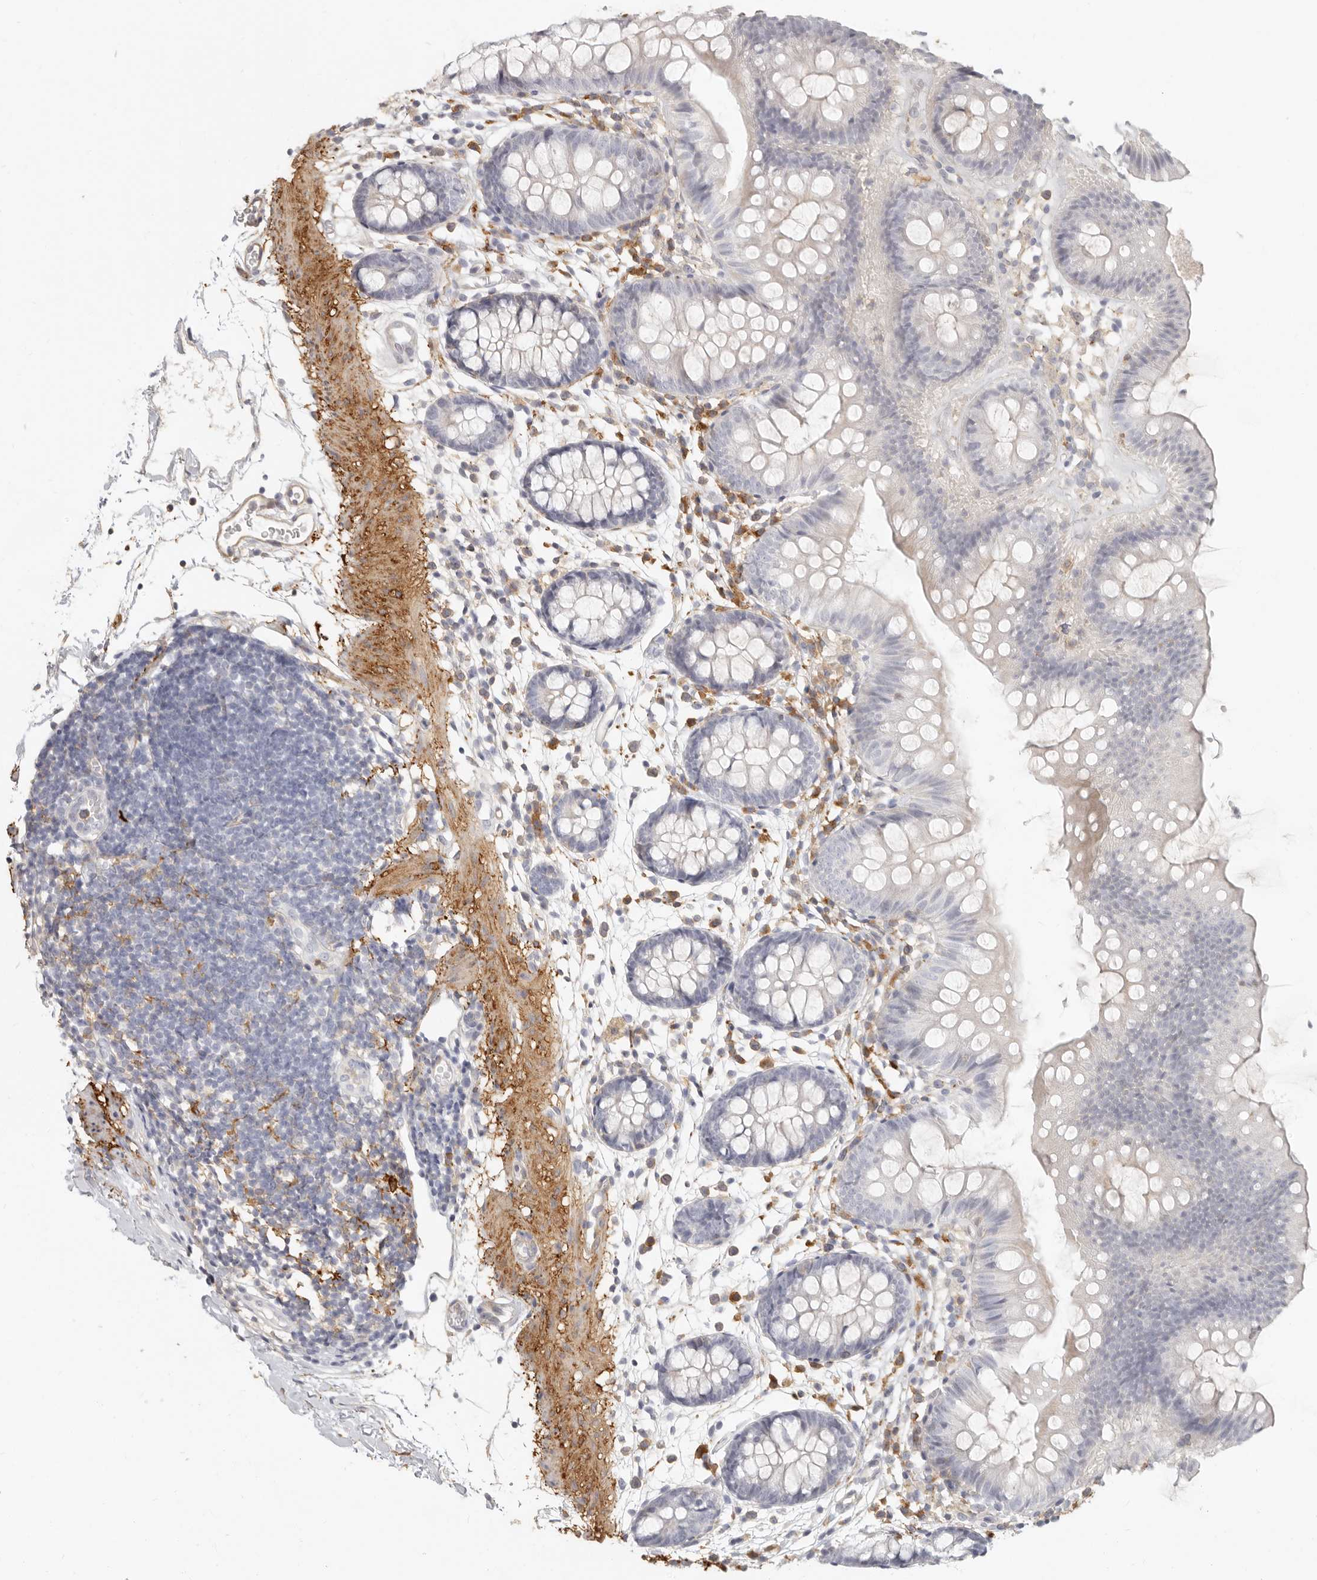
{"staining": {"intensity": "moderate", "quantity": ">75%", "location": "cytoplasmic/membranous"}, "tissue": "colon", "cell_type": "Endothelial cells", "image_type": "normal", "snomed": [{"axis": "morphology", "description": "Normal tissue, NOS"}, {"axis": "topography", "description": "Colon"}], "caption": "This is an image of immunohistochemistry (IHC) staining of normal colon, which shows moderate staining in the cytoplasmic/membranous of endothelial cells.", "gene": "NIBAN1", "patient": {"sex": "male", "age": 56}}